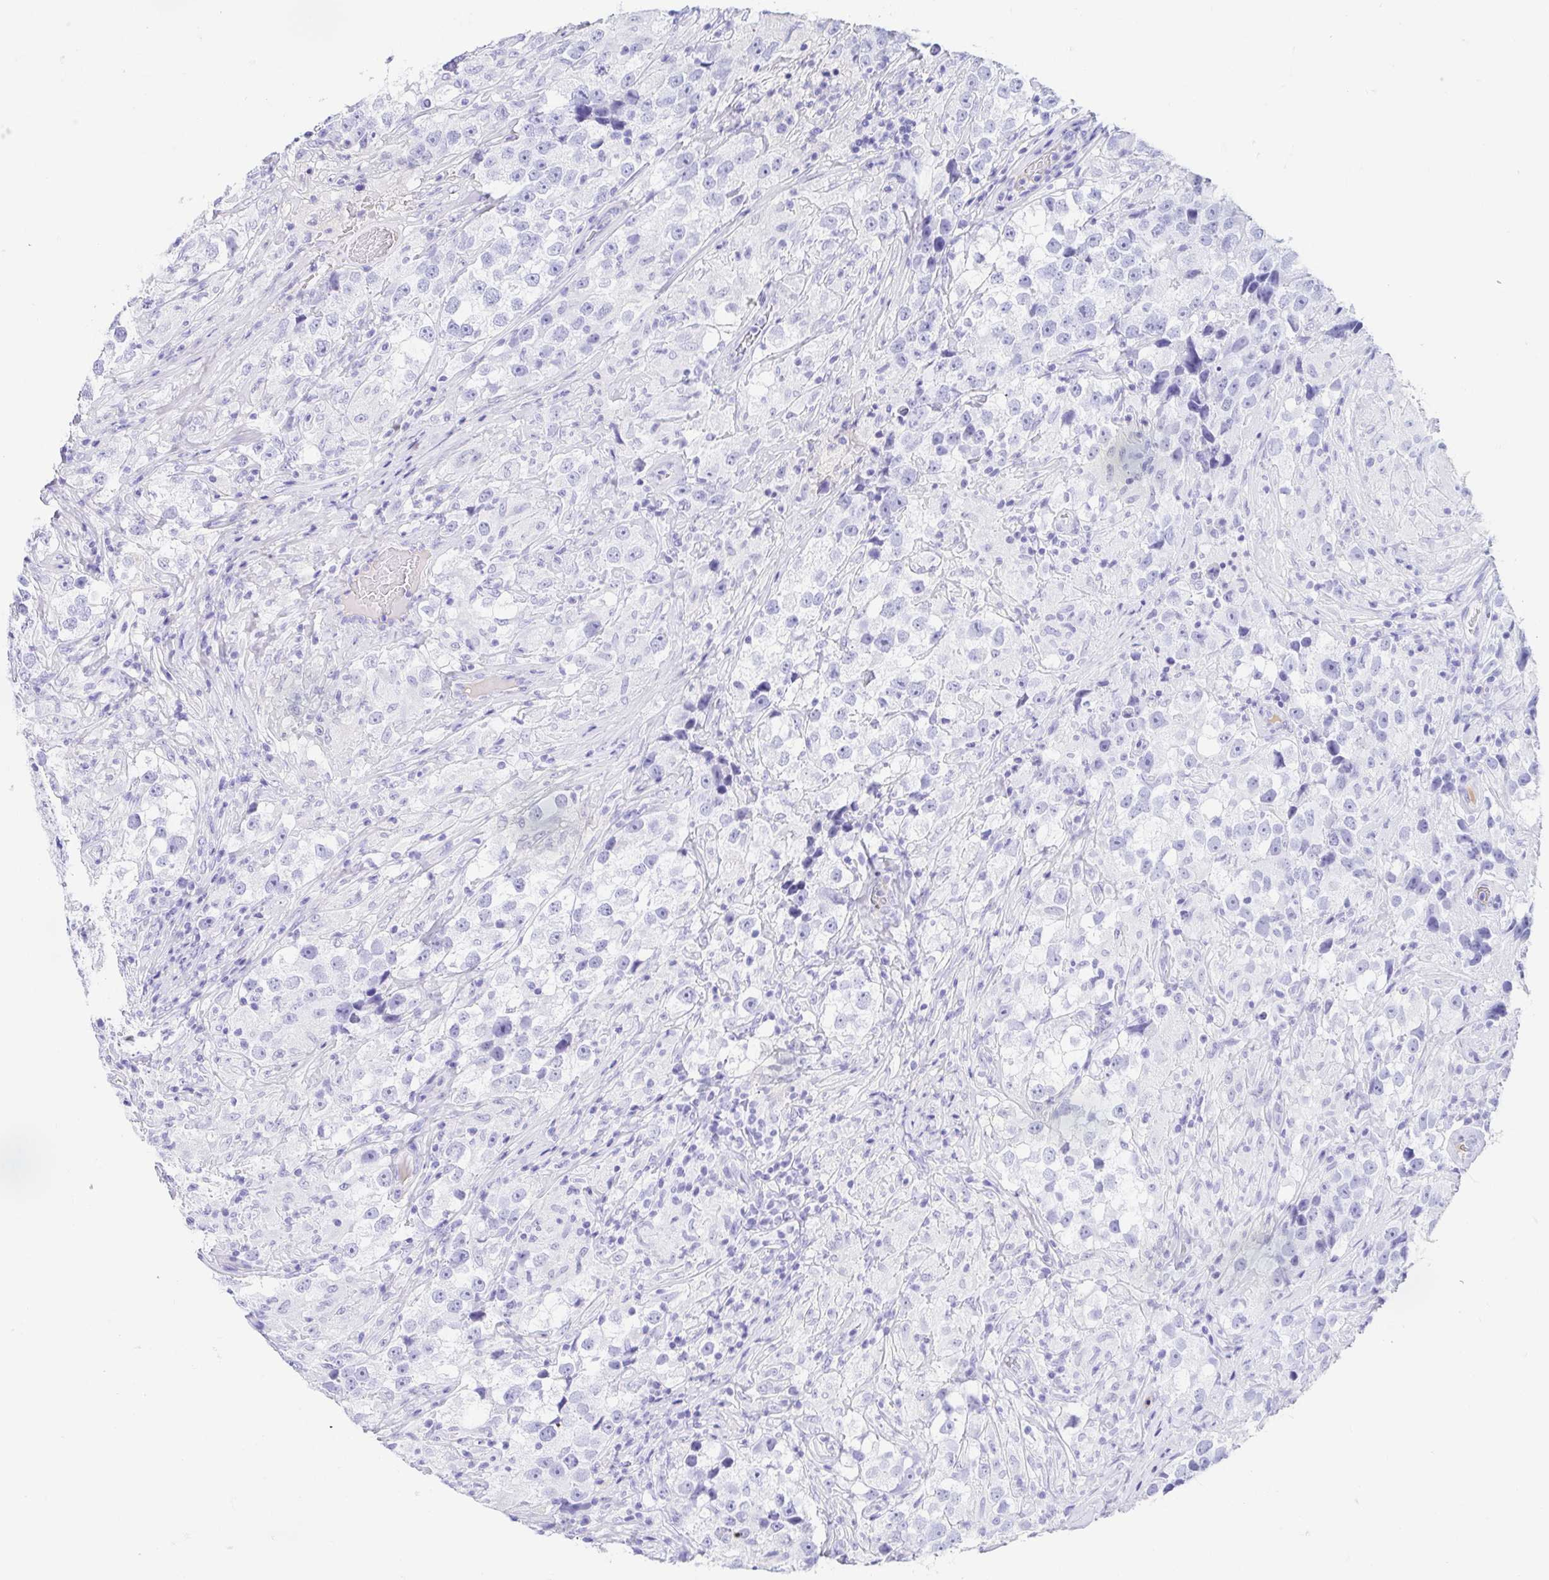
{"staining": {"intensity": "negative", "quantity": "none", "location": "none"}, "tissue": "testis cancer", "cell_type": "Tumor cells", "image_type": "cancer", "snomed": [{"axis": "morphology", "description": "Seminoma, NOS"}, {"axis": "topography", "description": "Testis"}], "caption": "A high-resolution micrograph shows immunohistochemistry staining of testis cancer, which demonstrates no significant staining in tumor cells.", "gene": "GKN1", "patient": {"sex": "male", "age": 46}}